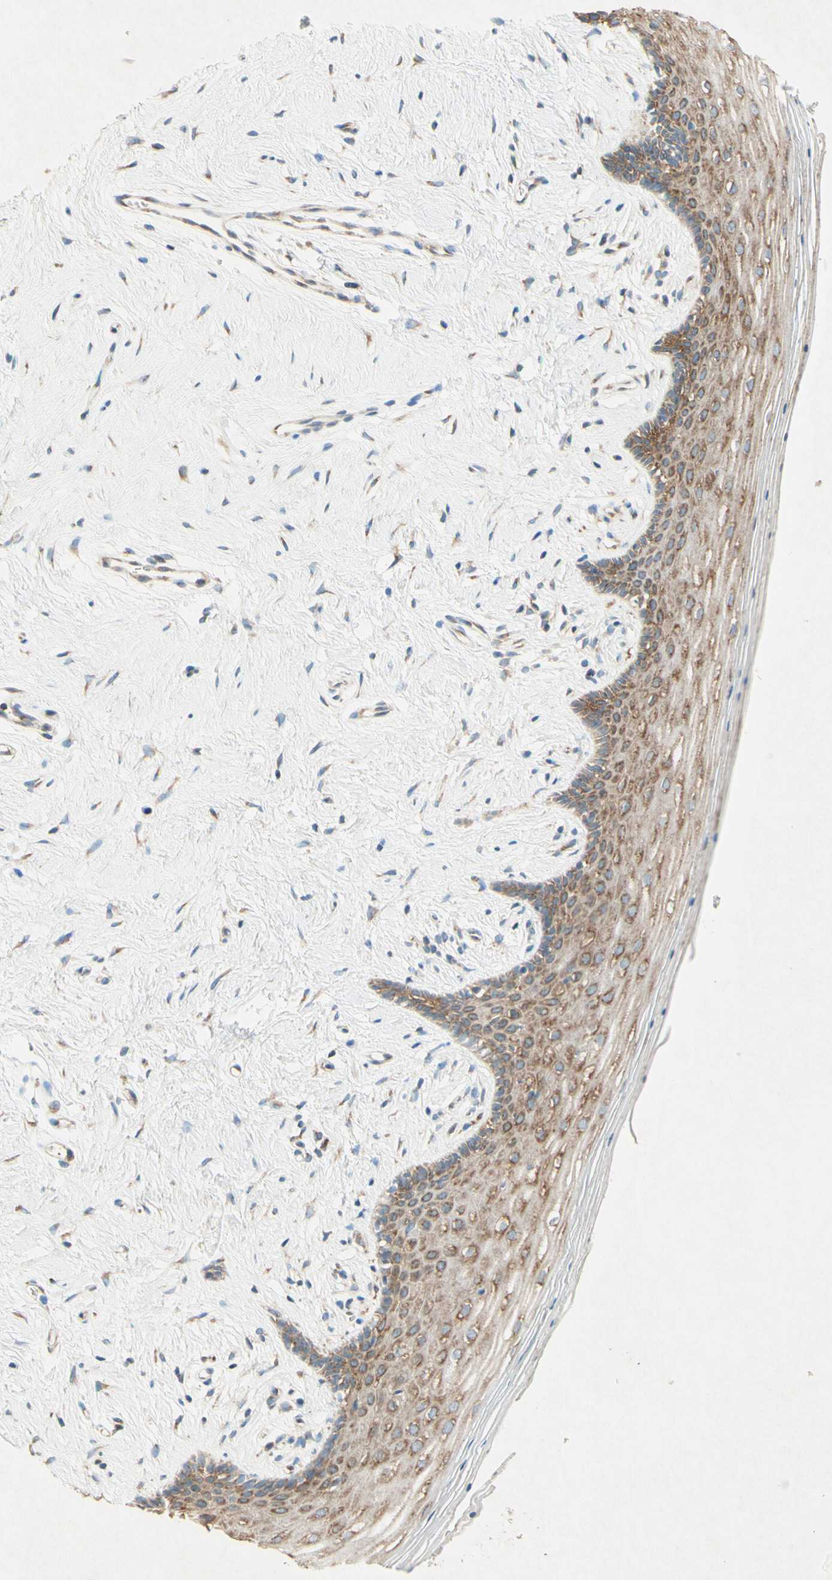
{"staining": {"intensity": "moderate", "quantity": ">75%", "location": "cytoplasmic/membranous"}, "tissue": "vagina", "cell_type": "Squamous epithelial cells", "image_type": "normal", "snomed": [{"axis": "morphology", "description": "Normal tissue, NOS"}, {"axis": "topography", "description": "Vagina"}], "caption": "IHC of benign human vagina displays medium levels of moderate cytoplasmic/membranous staining in about >75% of squamous epithelial cells. (brown staining indicates protein expression, while blue staining denotes nuclei).", "gene": "PABPC1", "patient": {"sex": "female", "age": 44}}